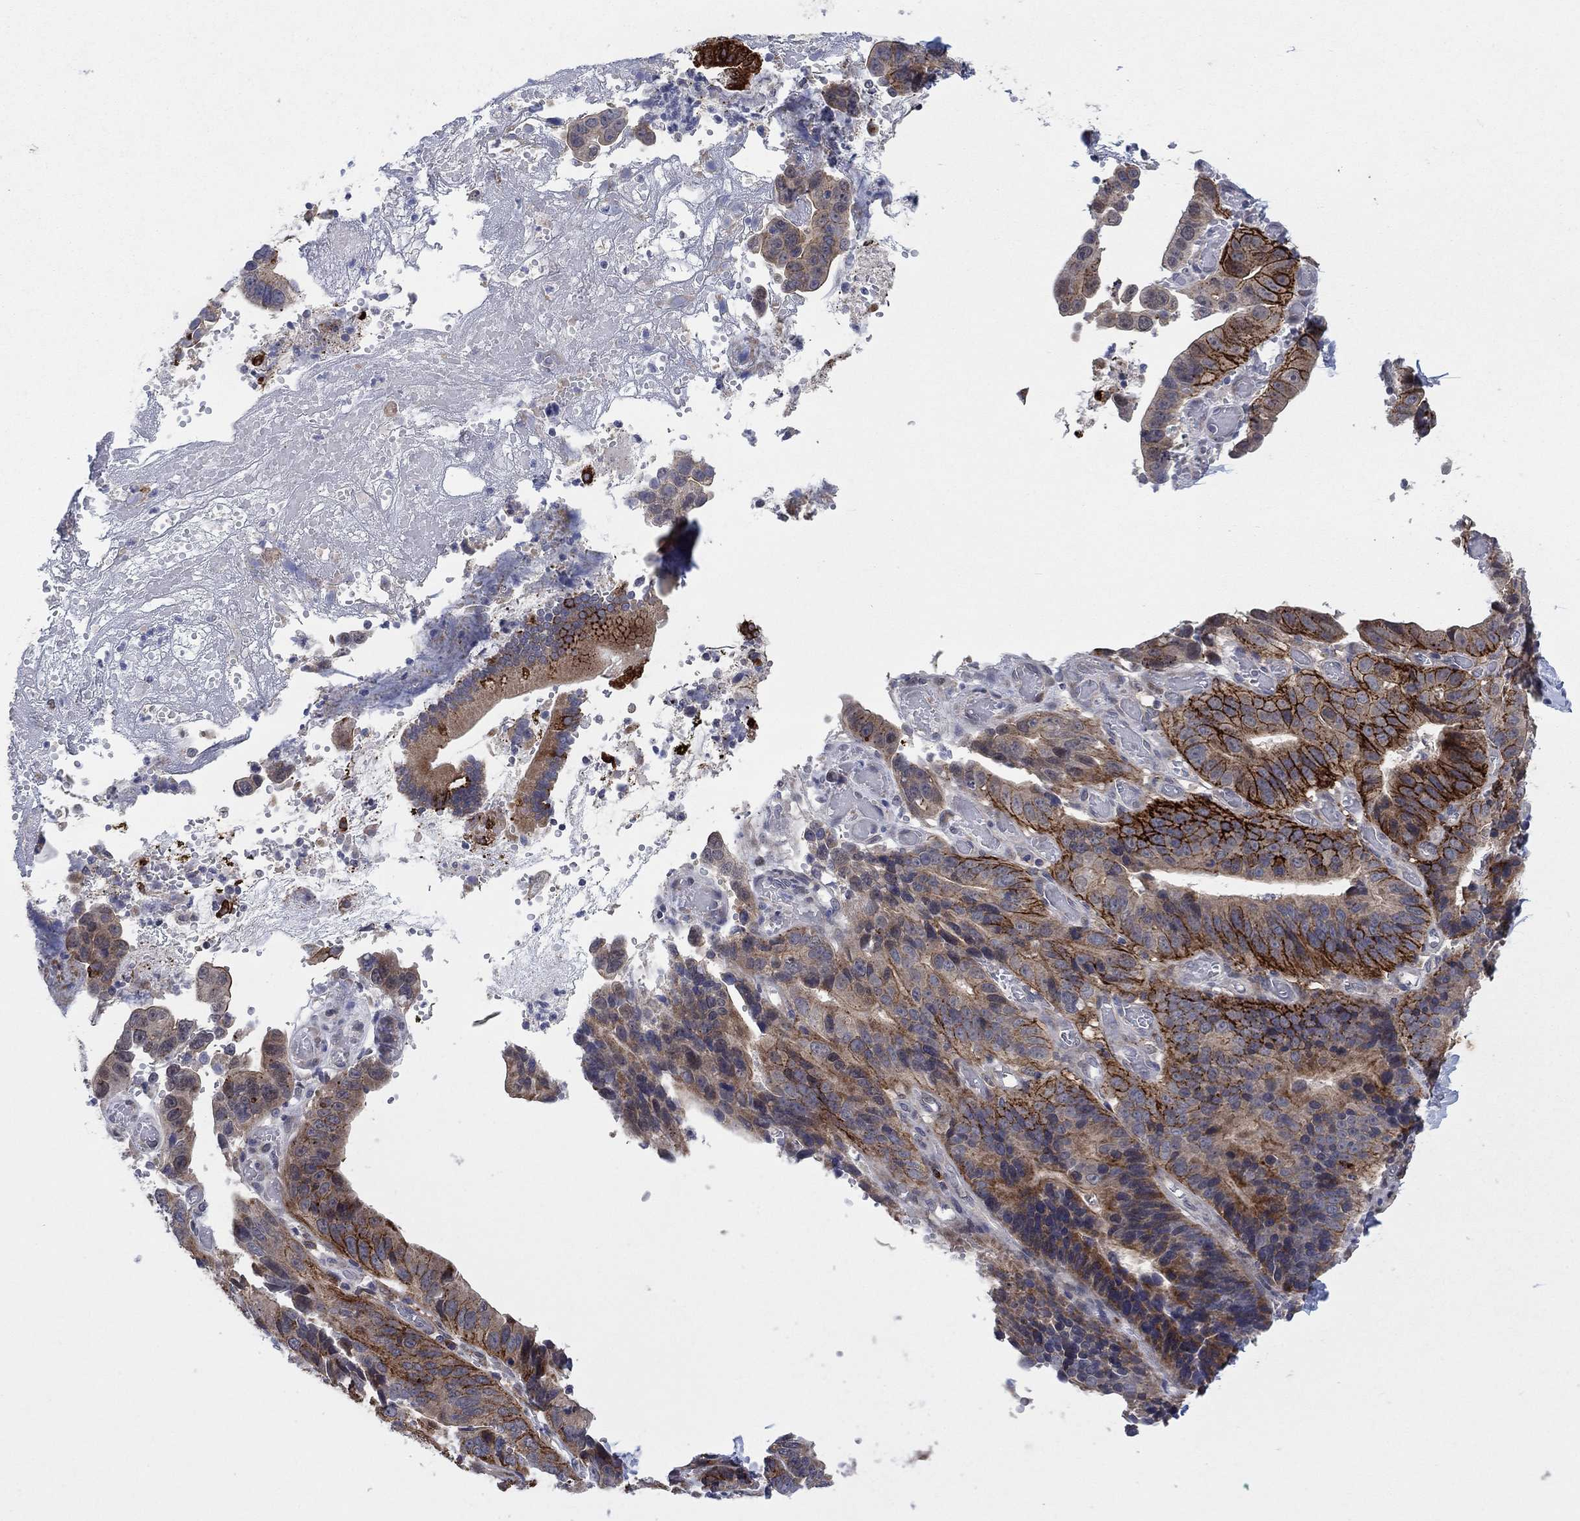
{"staining": {"intensity": "strong", "quantity": "<25%", "location": "cytoplasmic/membranous"}, "tissue": "stomach cancer", "cell_type": "Tumor cells", "image_type": "cancer", "snomed": [{"axis": "morphology", "description": "Adenocarcinoma, NOS"}, {"axis": "topography", "description": "Stomach"}], "caption": "IHC of human stomach adenocarcinoma shows medium levels of strong cytoplasmic/membranous staining in approximately <25% of tumor cells.", "gene": "SDC1", "patient": {"sex": "male", "age": 84}}